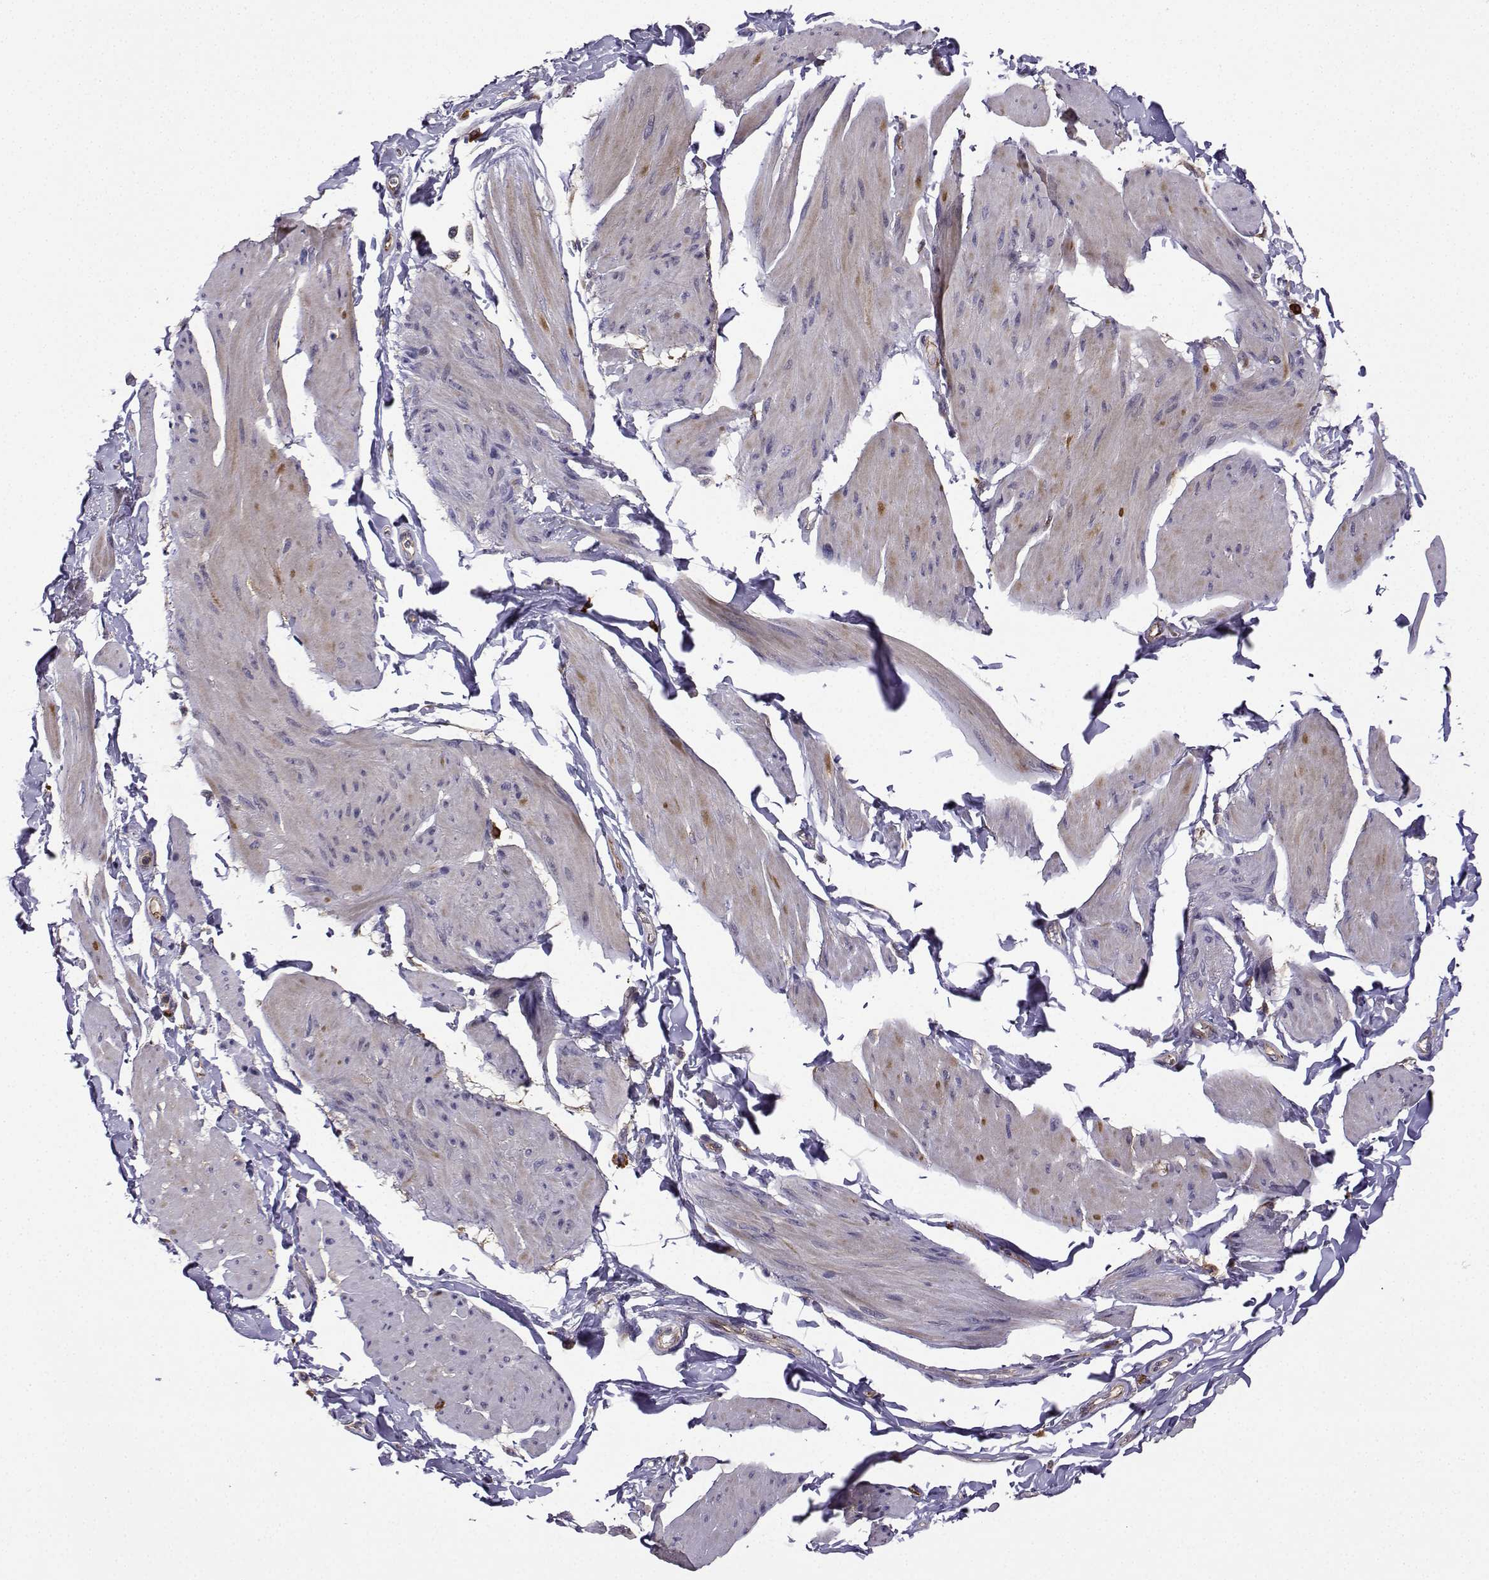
{"staining": {"intensity": "negative", "quantity": "none", "location": "none"}, "tissue": "smooth muscle", "cell_type": "Smooth muscle cells", "image_type": "normal", "snomed": [{"axis": "morphology", "description": "Normal tissue, NOS"}, {"axis": "topography", "description": "Adipose tissue"}, {"axis": "topography", "description": "Smooth muscle"}, {"axis": "topography", "description": "Peripheral nerve tissue"}], "caption": "High magnification brightfield microscopy of unremarkable smooth muscle stained with DAB (brown) and counterstained with hematoxylin (blue): smooth muscle cells show no significant expression.", "gene": "ITGB8", "patient": {"sex": "male", "age": 83}}